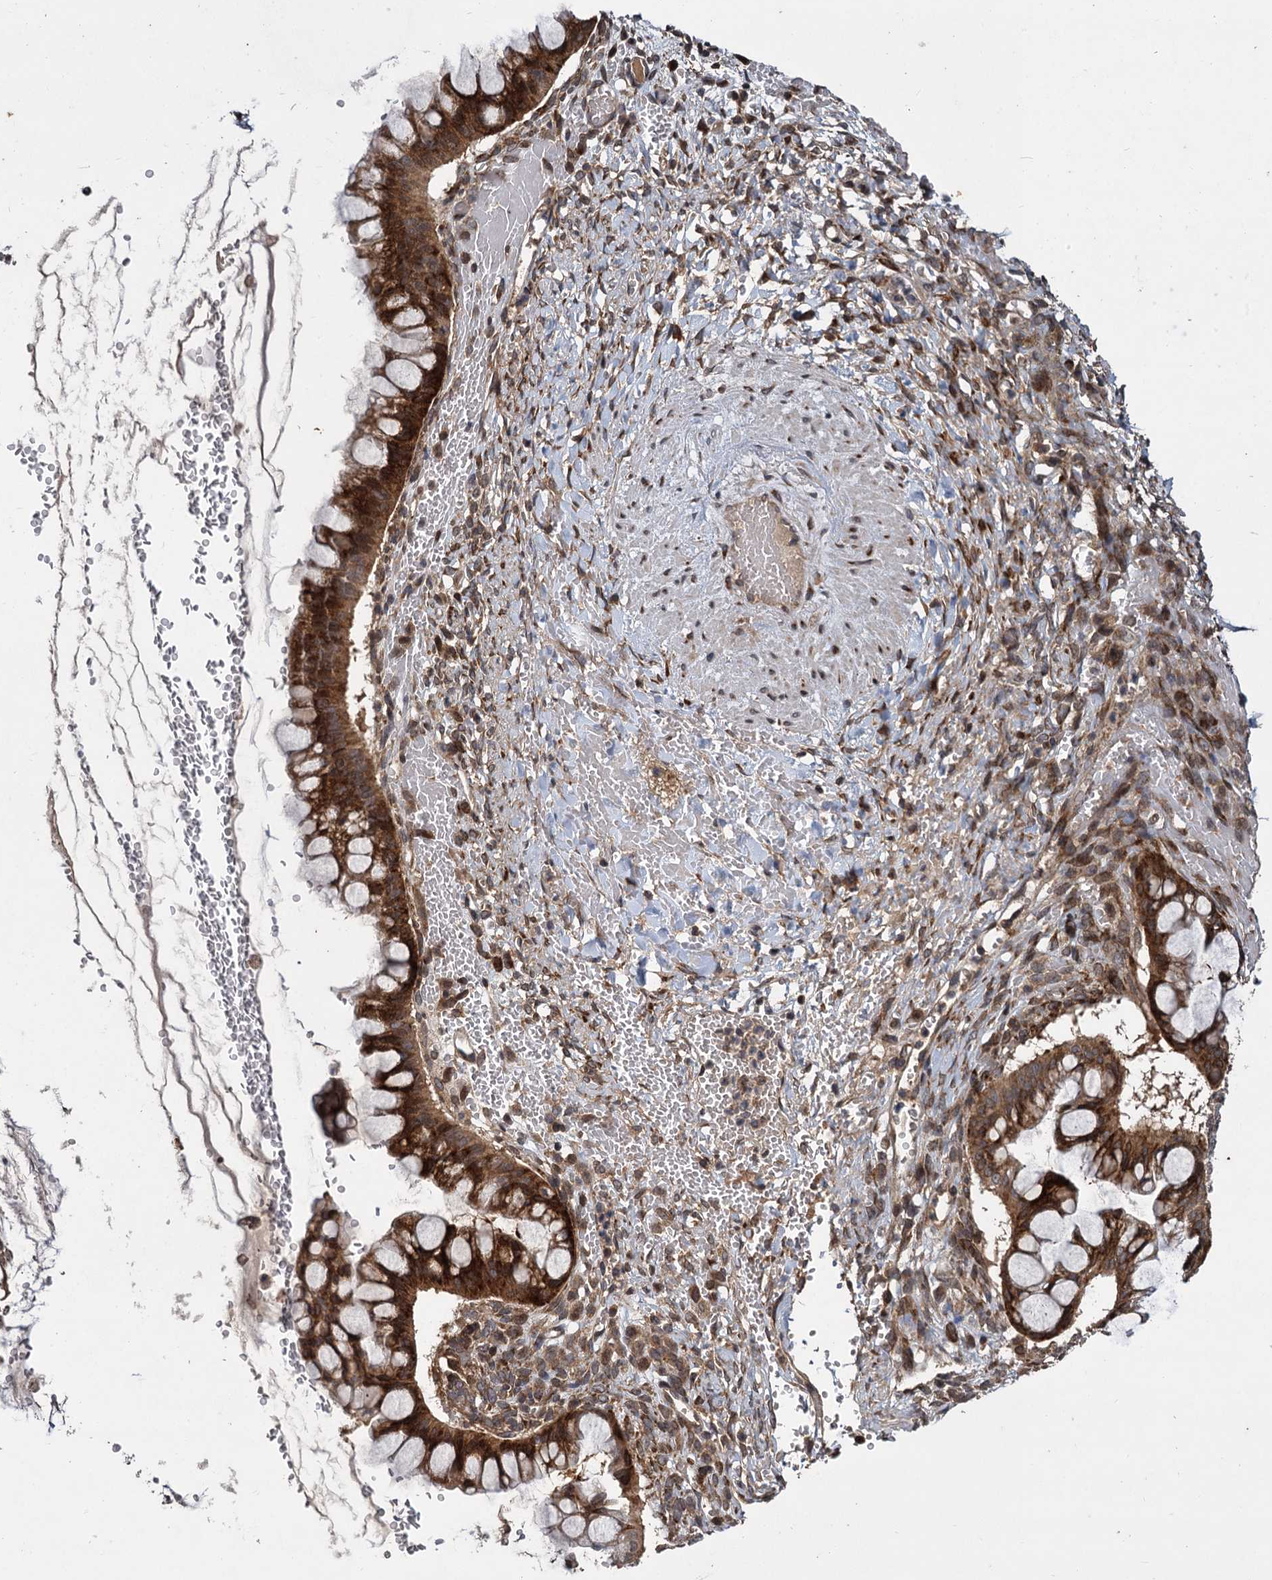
{"staining": {"intensity": "strong", "quantity": ">75%", "location": "cytoplasmic/membranous"}, "tissue": "ovarian cancer", "cell_type": "Tumor cells", "image_type": "cancer", "snomed": [{"axis": "morphology", "description": "Cystadenocarcinoma, mucinous, NOS"}, {"axis": "topography", "description": "Ovary"}], "caption": "Tumor cells demonstrate high levels of strong cytoplasmic/membranous positivity in about >75% of cells in ovarian cancer (mucinous cystadenocarcinoma).", "gene": "INPPL1", "patient": {"sex": "female", "age": 73}}